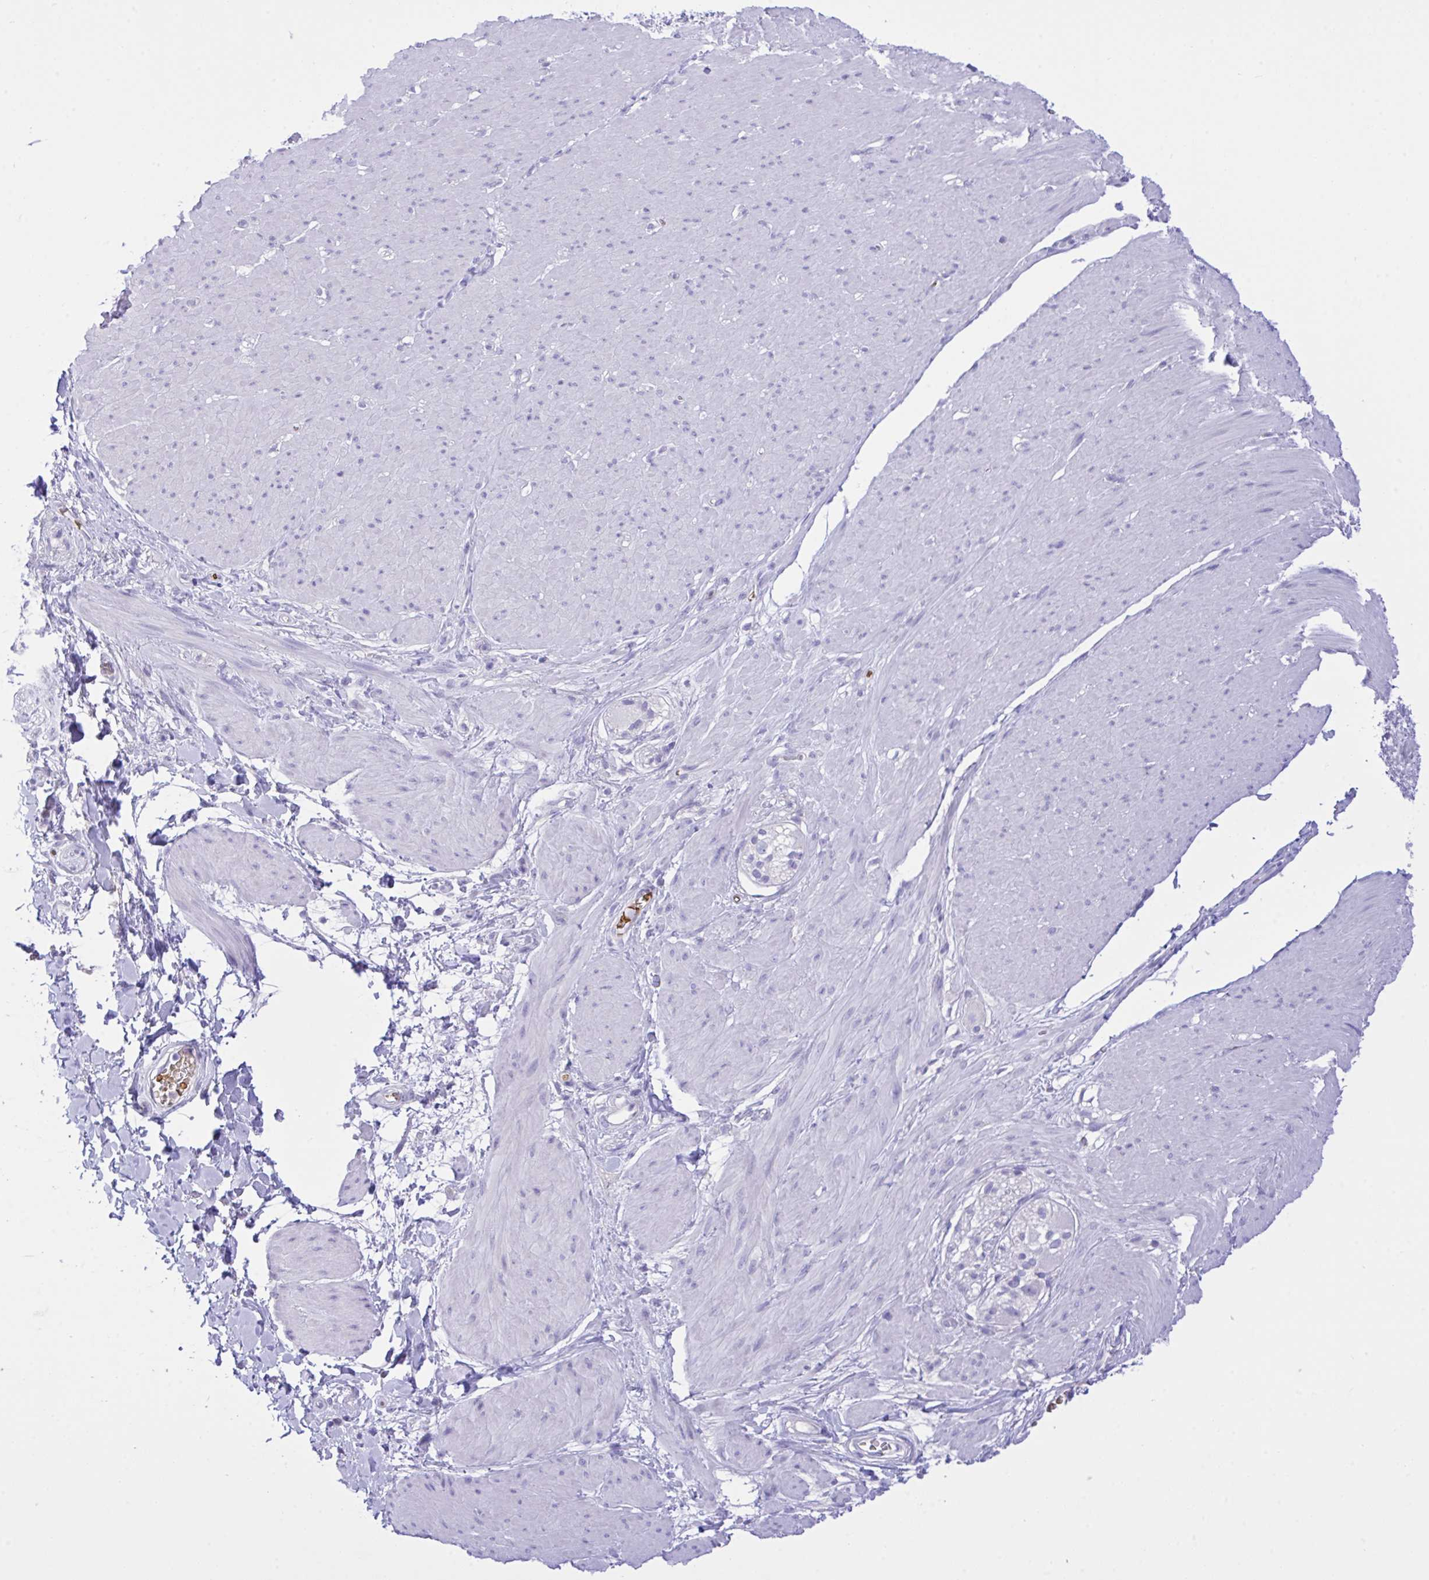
{"staining": {"intensity": "negative", "quantity": "none", "location": "none"}, "tissue": "smooth muscle", "cell_type": "Smooth muscle cells", "image_type": "normal", "snomed": [{"axis": "morphology", "description": "Normal tissue, NOS"}, {"axis": "topography", "description": "Smooth muscle"}, {"axis": "topography", "description": "Rectum"}], "caption": "Smooth muscle cells show no significant expression in benign smooth muscle.", "gene": "ZNF221", "patient": {"sex": "male", "age": 53}}